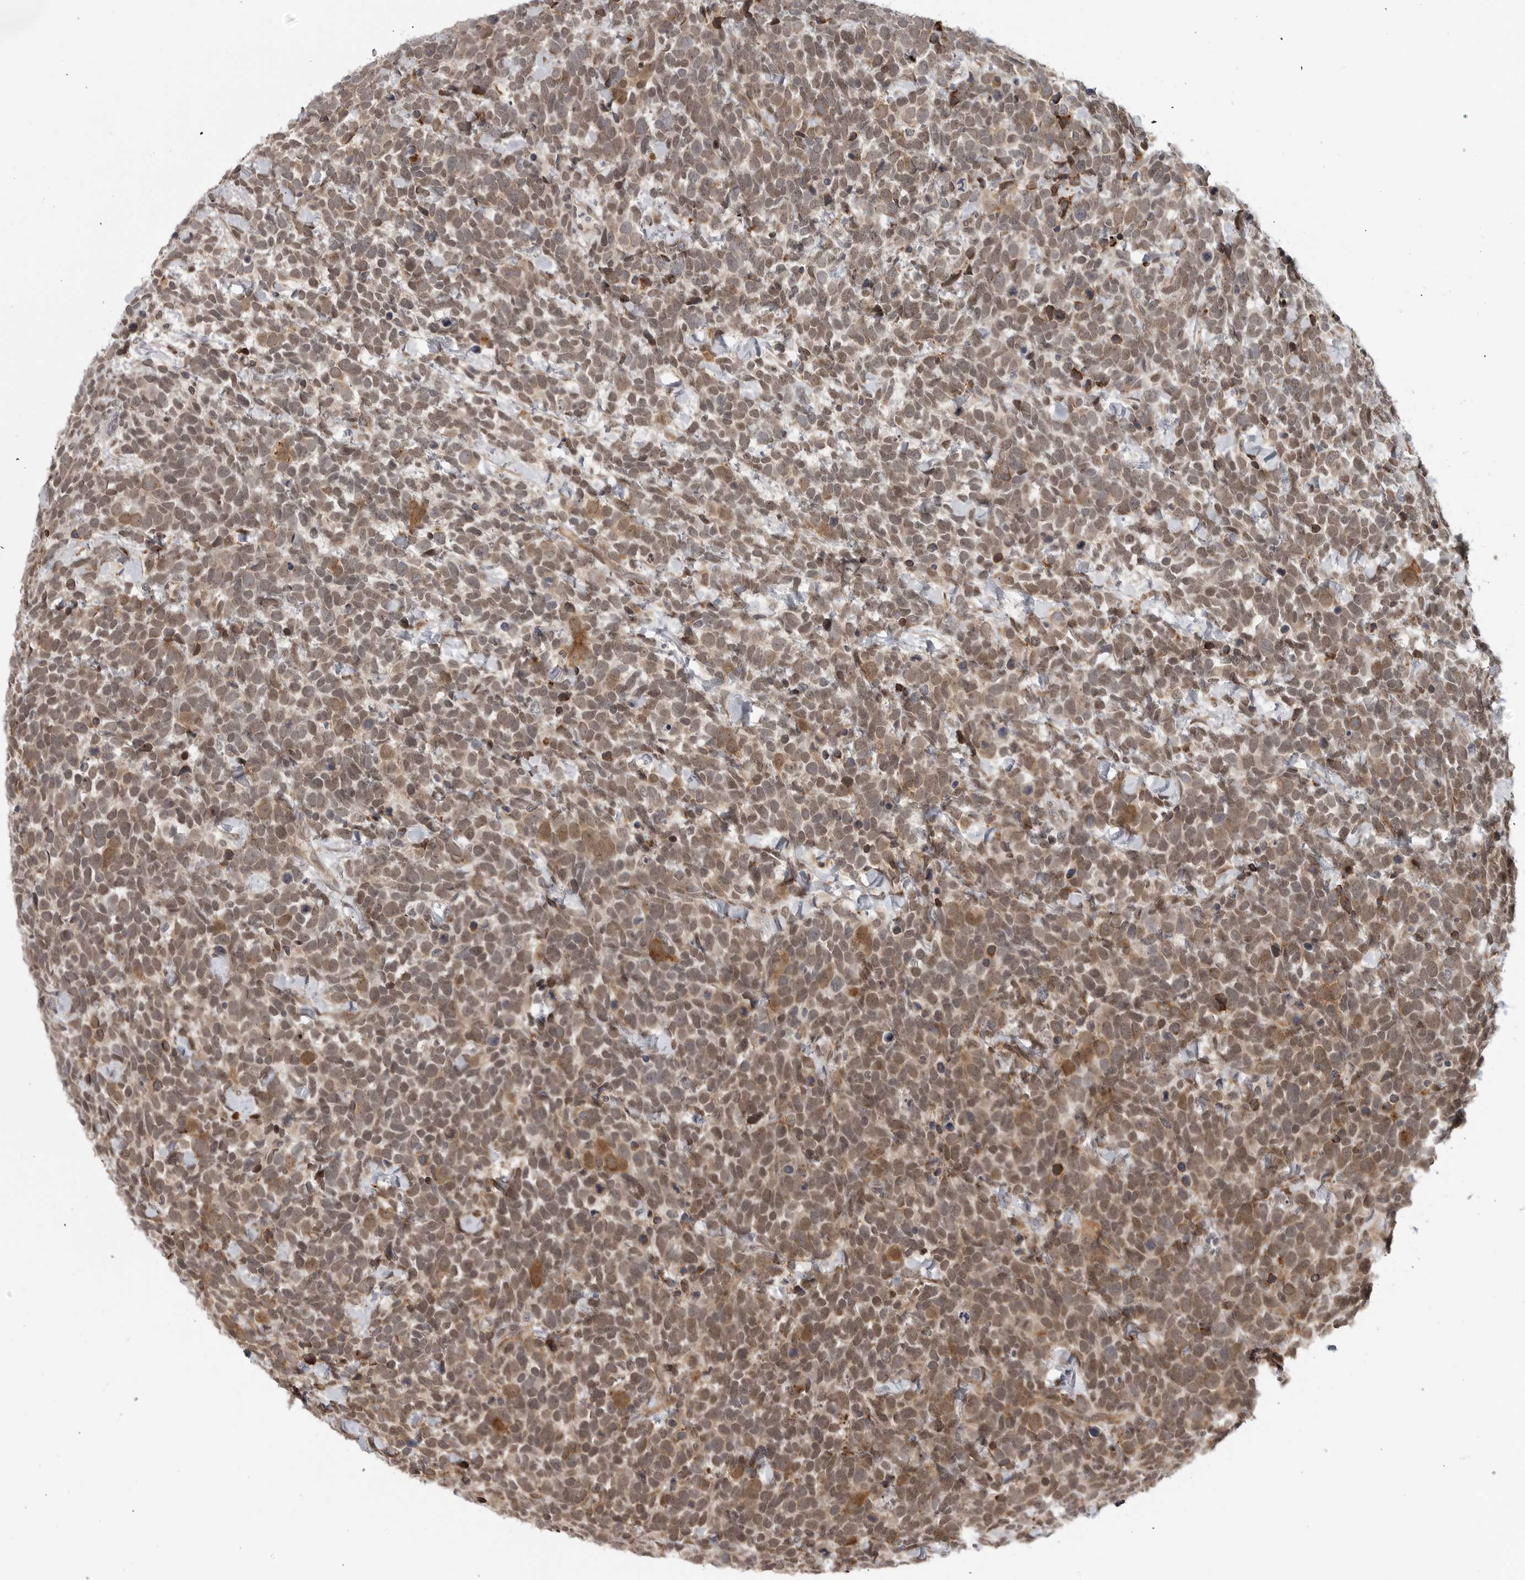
{"staining": {"intensity": "moderate", "quantity": ">75%", "location": "cytoplasmic/membranous,nuclear"}, "tissue": "urothelial cancer", "cell_type": "Tumor cells", "image_type": "cancer", "snomed": [{"axis": "morphology", "description": "Urothelial carcinoma, High grade"}, {"axis": "topography", "description": "Urinary bladder"}], "caption": "Human urothelial cancer stained for a protein (brown) exhibits moderate cytoplasmic/membranous and nuclear positive positivity in approximately >75% of tumor cells.", "gene": "CEP295NL", "patient": {"sex": "female", "age": 82}}